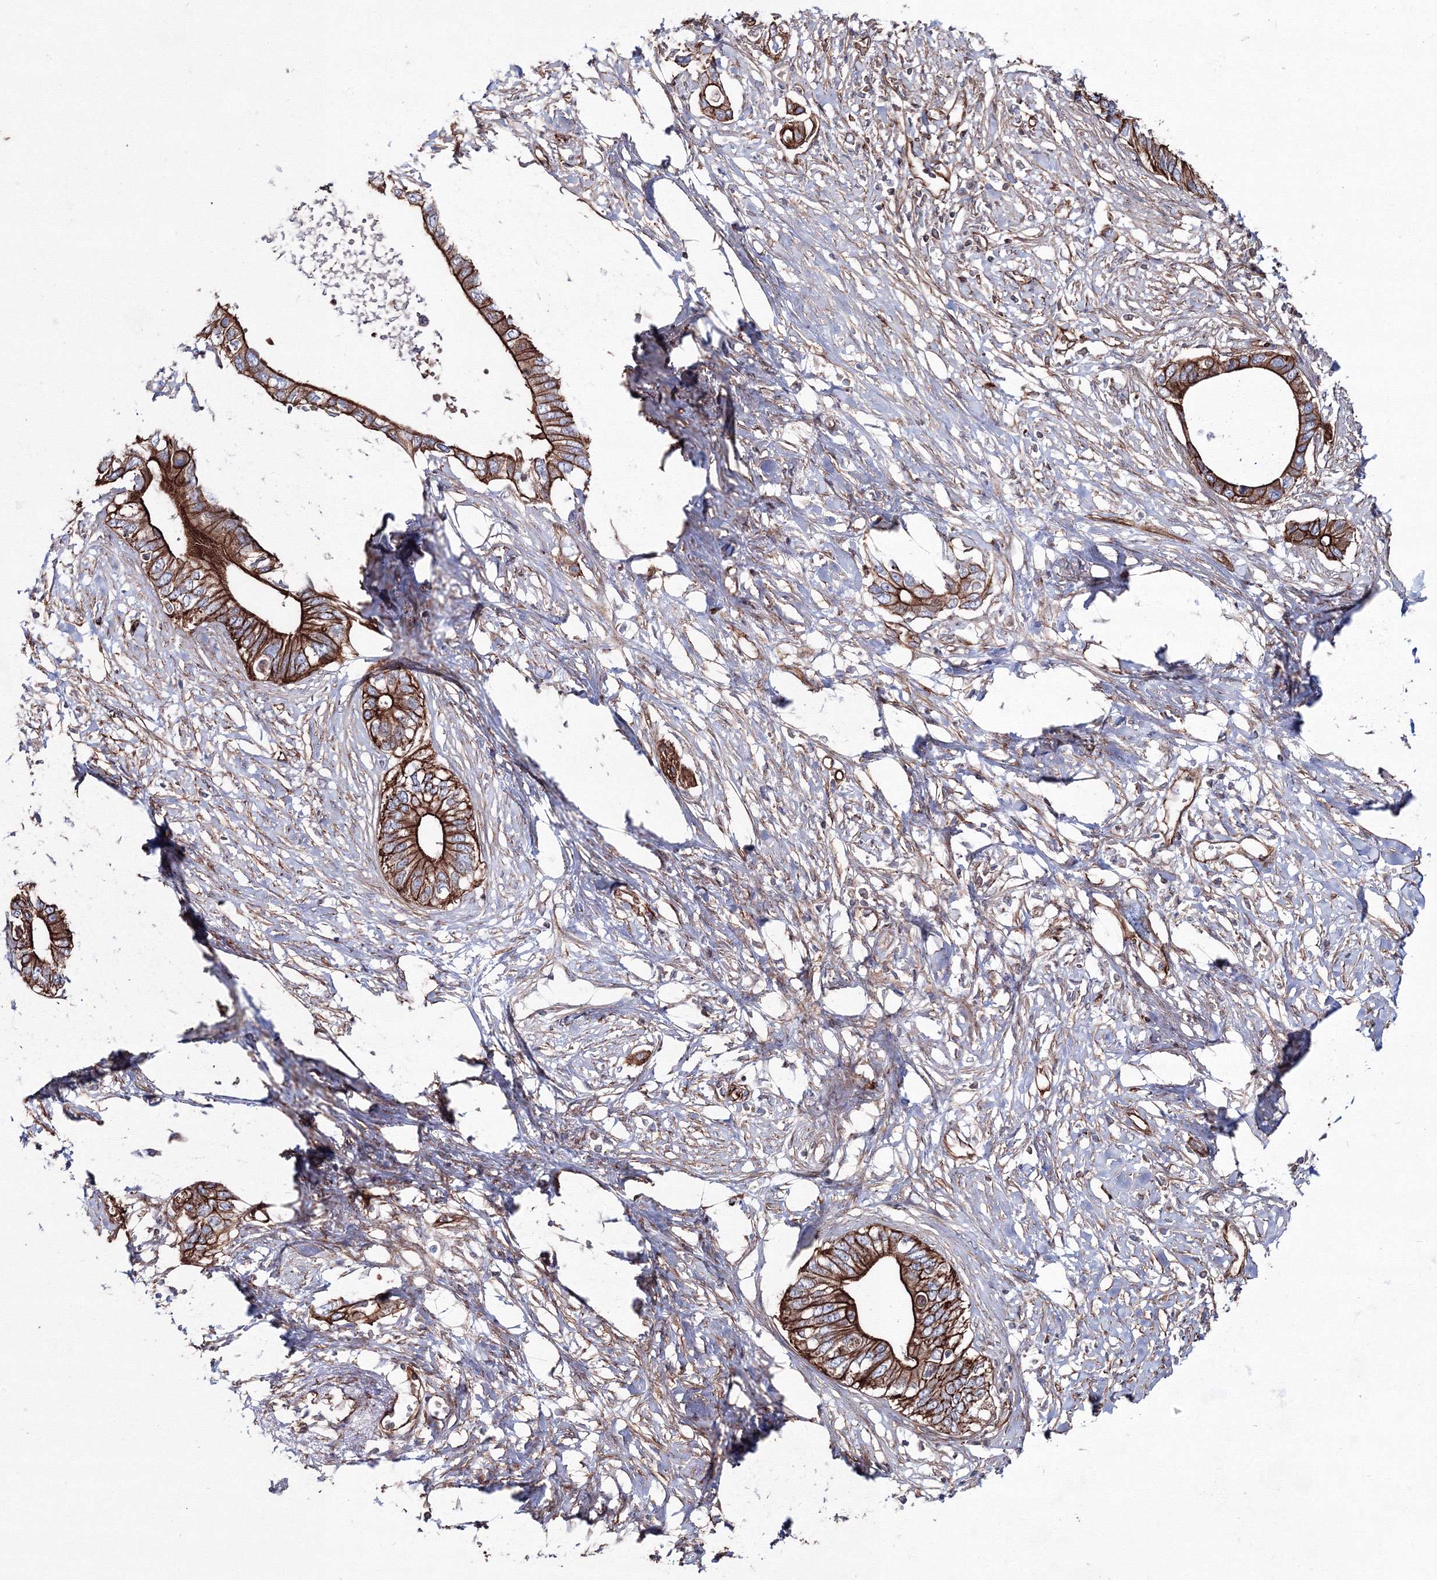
{"staining": {"intensity": "strong", "quantity": ">75%", "location": "cytoplasmic/membranous"}, "tissue": "pancreatic cancer", "cell_type": "Tumor cells", "image_type": "cancer", "snomed": [{"axis": "morphology", "description": "Normal tissue, NOS"}, {"axis": "morphology", "description": "Adenocarcinoma, NOS"}, {"axis": "topography", "description": "Pancreas"}, {"axis": "topography", "description": "Peripheral nerve tissue"}], "caption": "Immunohistochemical staining of human adenocarcinoma (pancreatic) displays high levels of strong cytoplasmic/membranous protein expression in approximately >75% of tumor cells.", "gene": "ANKRD37", "patient": {"sex": "male", "age": 59}}